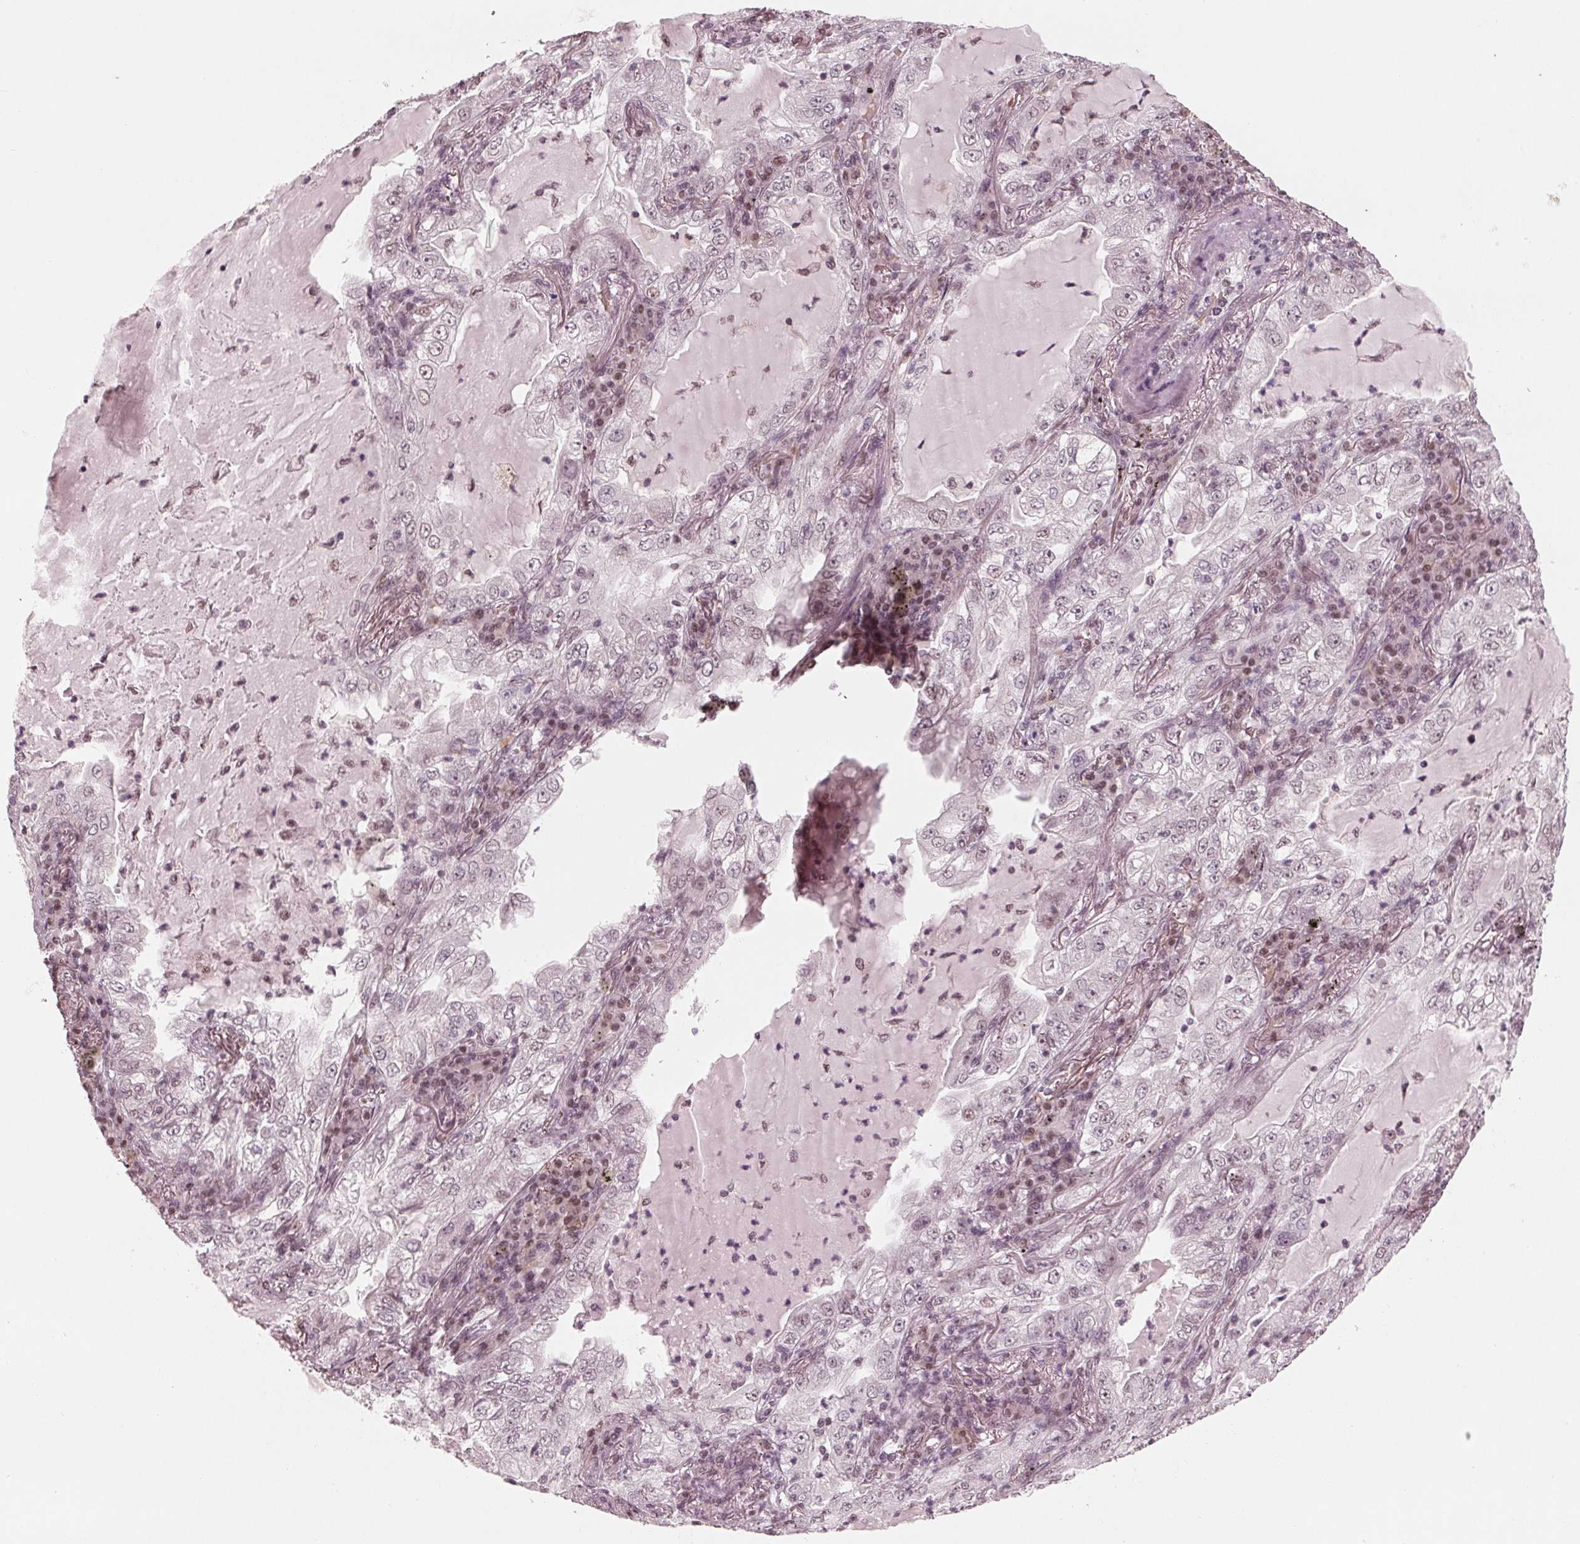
{"staining": {"intensity": "negative", "quantity": "none", "location": "none"}, "tissue": "lung cancer", "cell_type": "Tumor cells", "image_type": "cancer", "snomed": [{"axis": "morphology", "description": "Adenocarcinoma, NOS"}, {"axis": "topography", "description": "Lung"}], "caption": "This is an immunohistochemistry (IHC) image of lung cancer (adenocarcinoma). There is no expression in tumor cells.", "gene": "DNMT3L", "patient": {"sex": "female", "age": 73}}